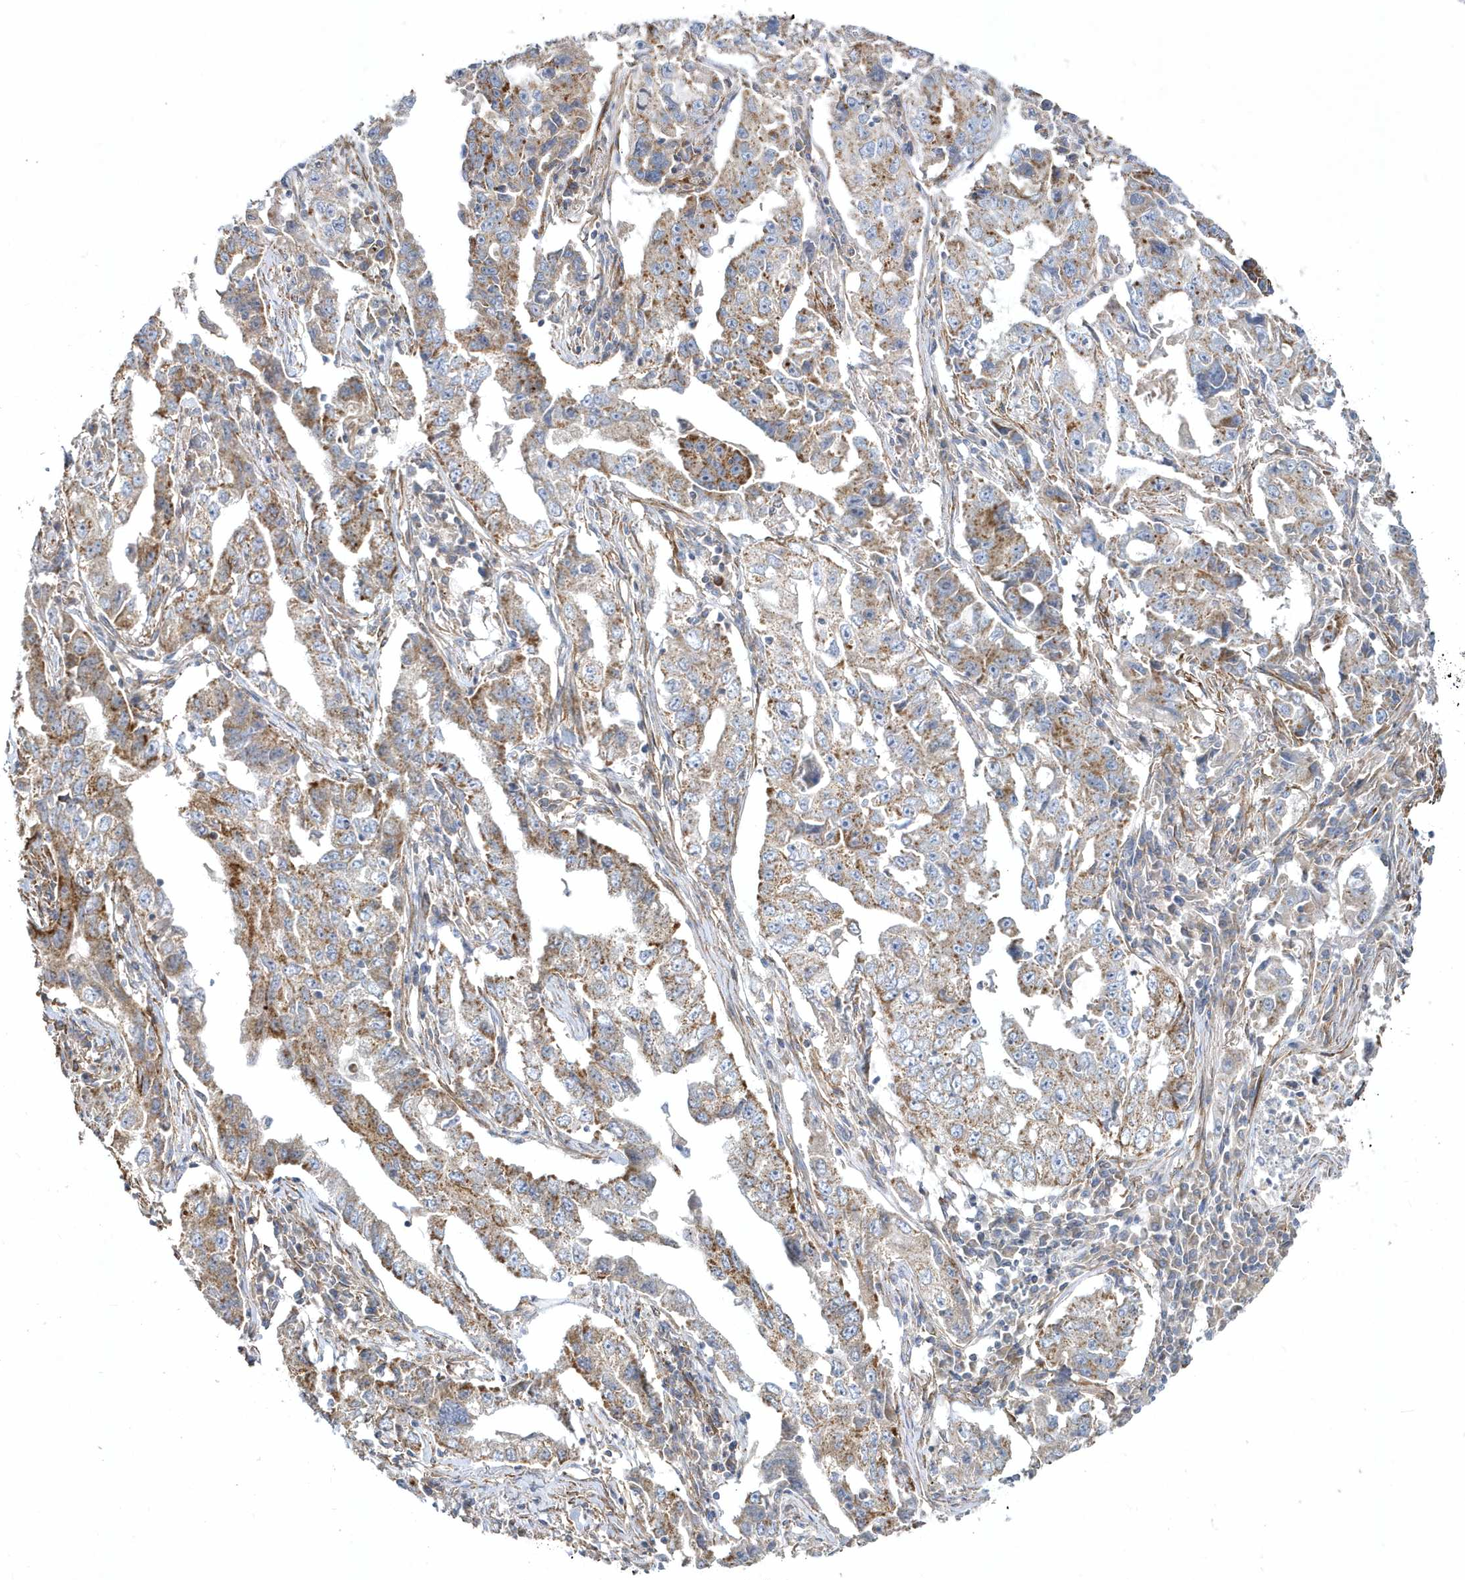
{"staining": {"intensity": "moderate", "quantity": "25%-75%", "location": "cytoplasmic/membranous"}, "tissue": "lung cancer", "cell_type": "Tumor cells", "image_type": "cancer", "snomed": [{"axis": "morphology", "description": "Adenocarcinoma, NOS"}, {"axis": "topography", "description": "Lung"}], "caption": "Moderate cytoplasmic/membranous expression is seen in approximately 25%-75% of tumor cells in lung adenocarcinoma.", "gene": "LEXM", "patient": {"sex": "female", "age": 51}}